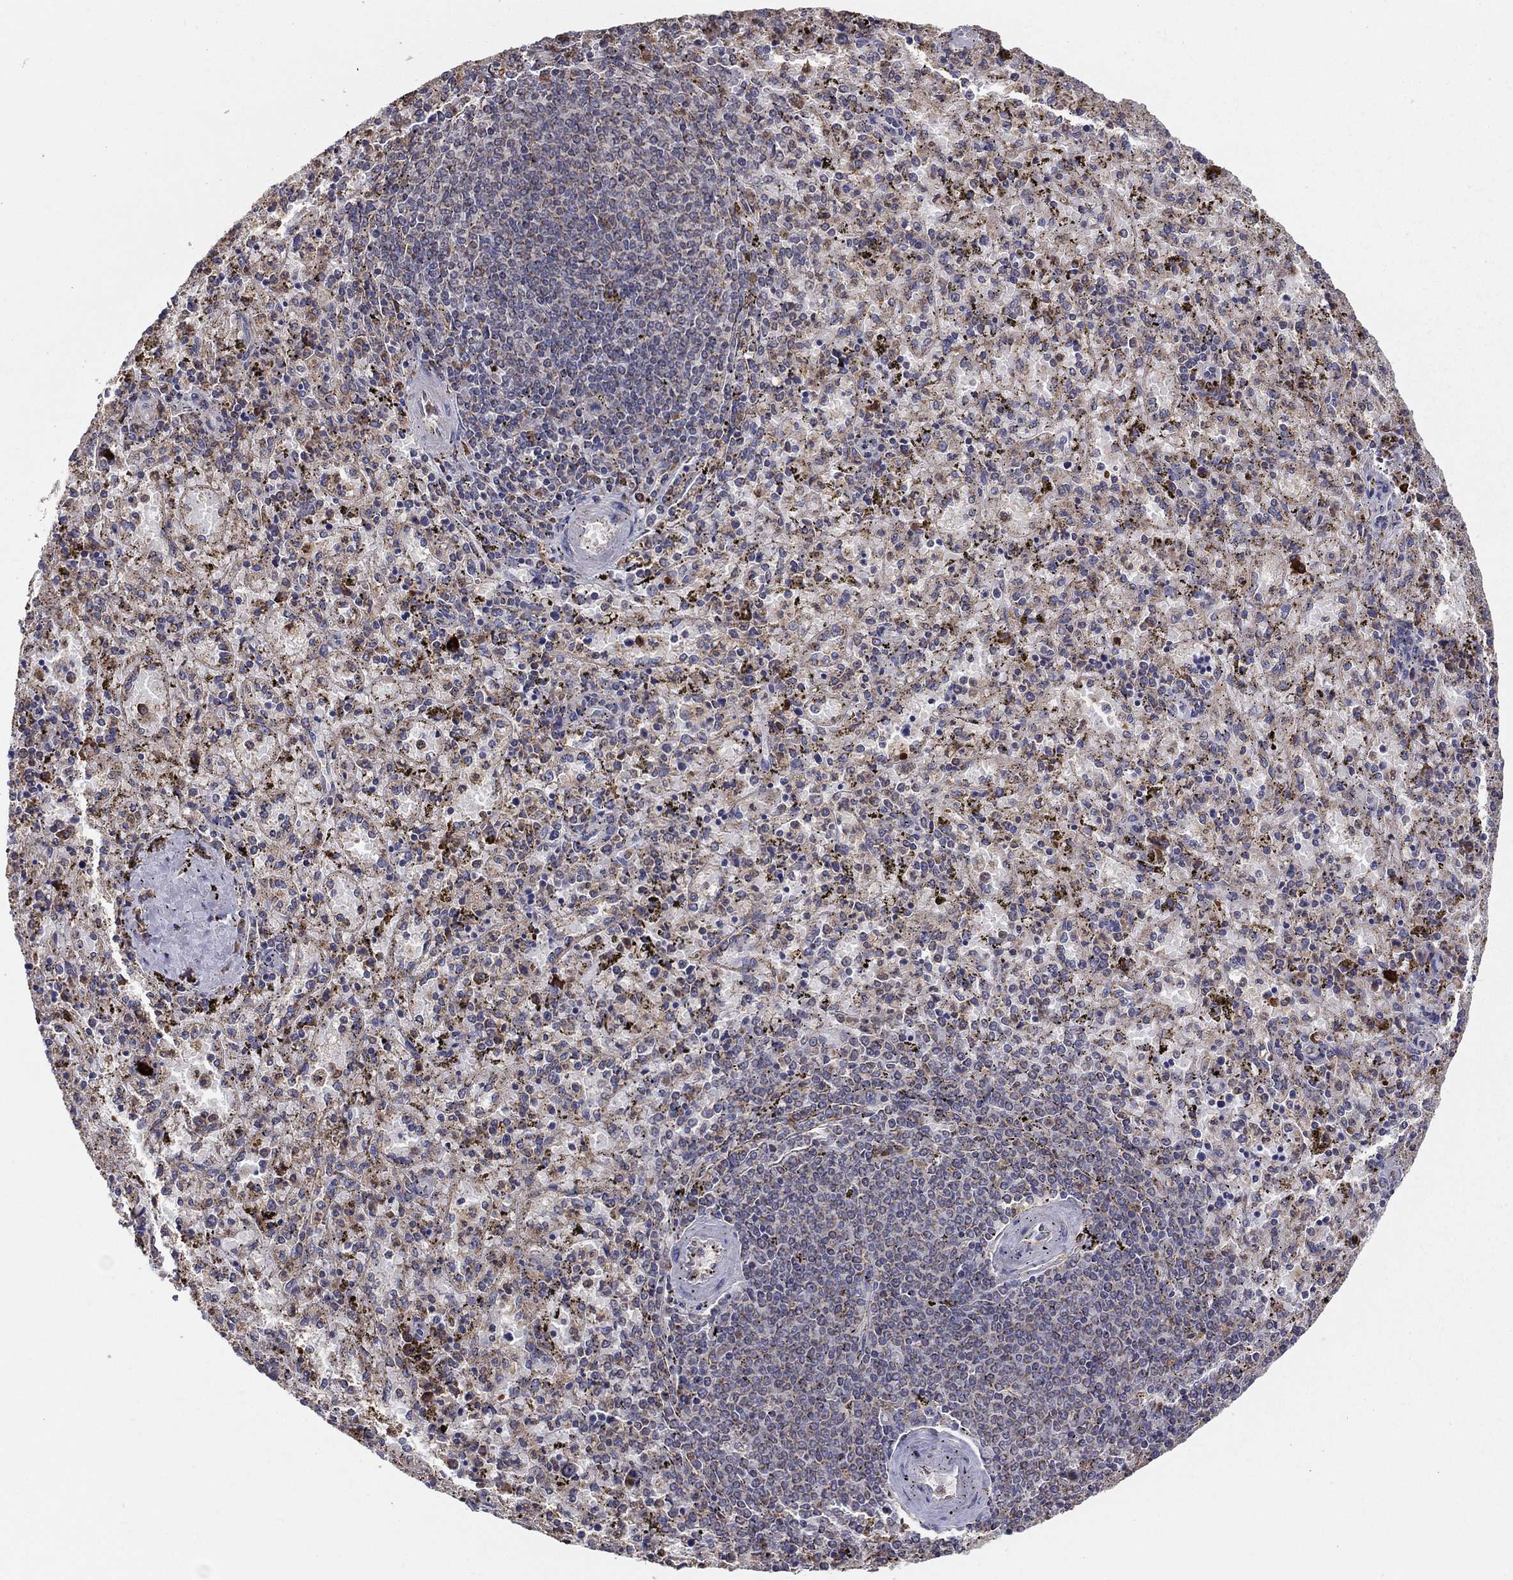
{"staining": {"intensity": "strong", "quantity": "<25%", "location": "cytoplasmic/membranous"}, "tissue": "spleen", "cell_type": "Cells in red pulp", "image_type": "normal", "snomed": [{"axis": "morphology", "description": "Normal tissue, NOS"}, {"axis": "topography", "description": "Spleen"}], "caption": "High-power microscopy captured an IHC photomicrograph of normal spleen, revealing strong cytoplasmic/membranous staining in approximately <25% of cells in red pulp.", "gene": "PRDX4", "patient": {"sex": "female", "age": 50}}